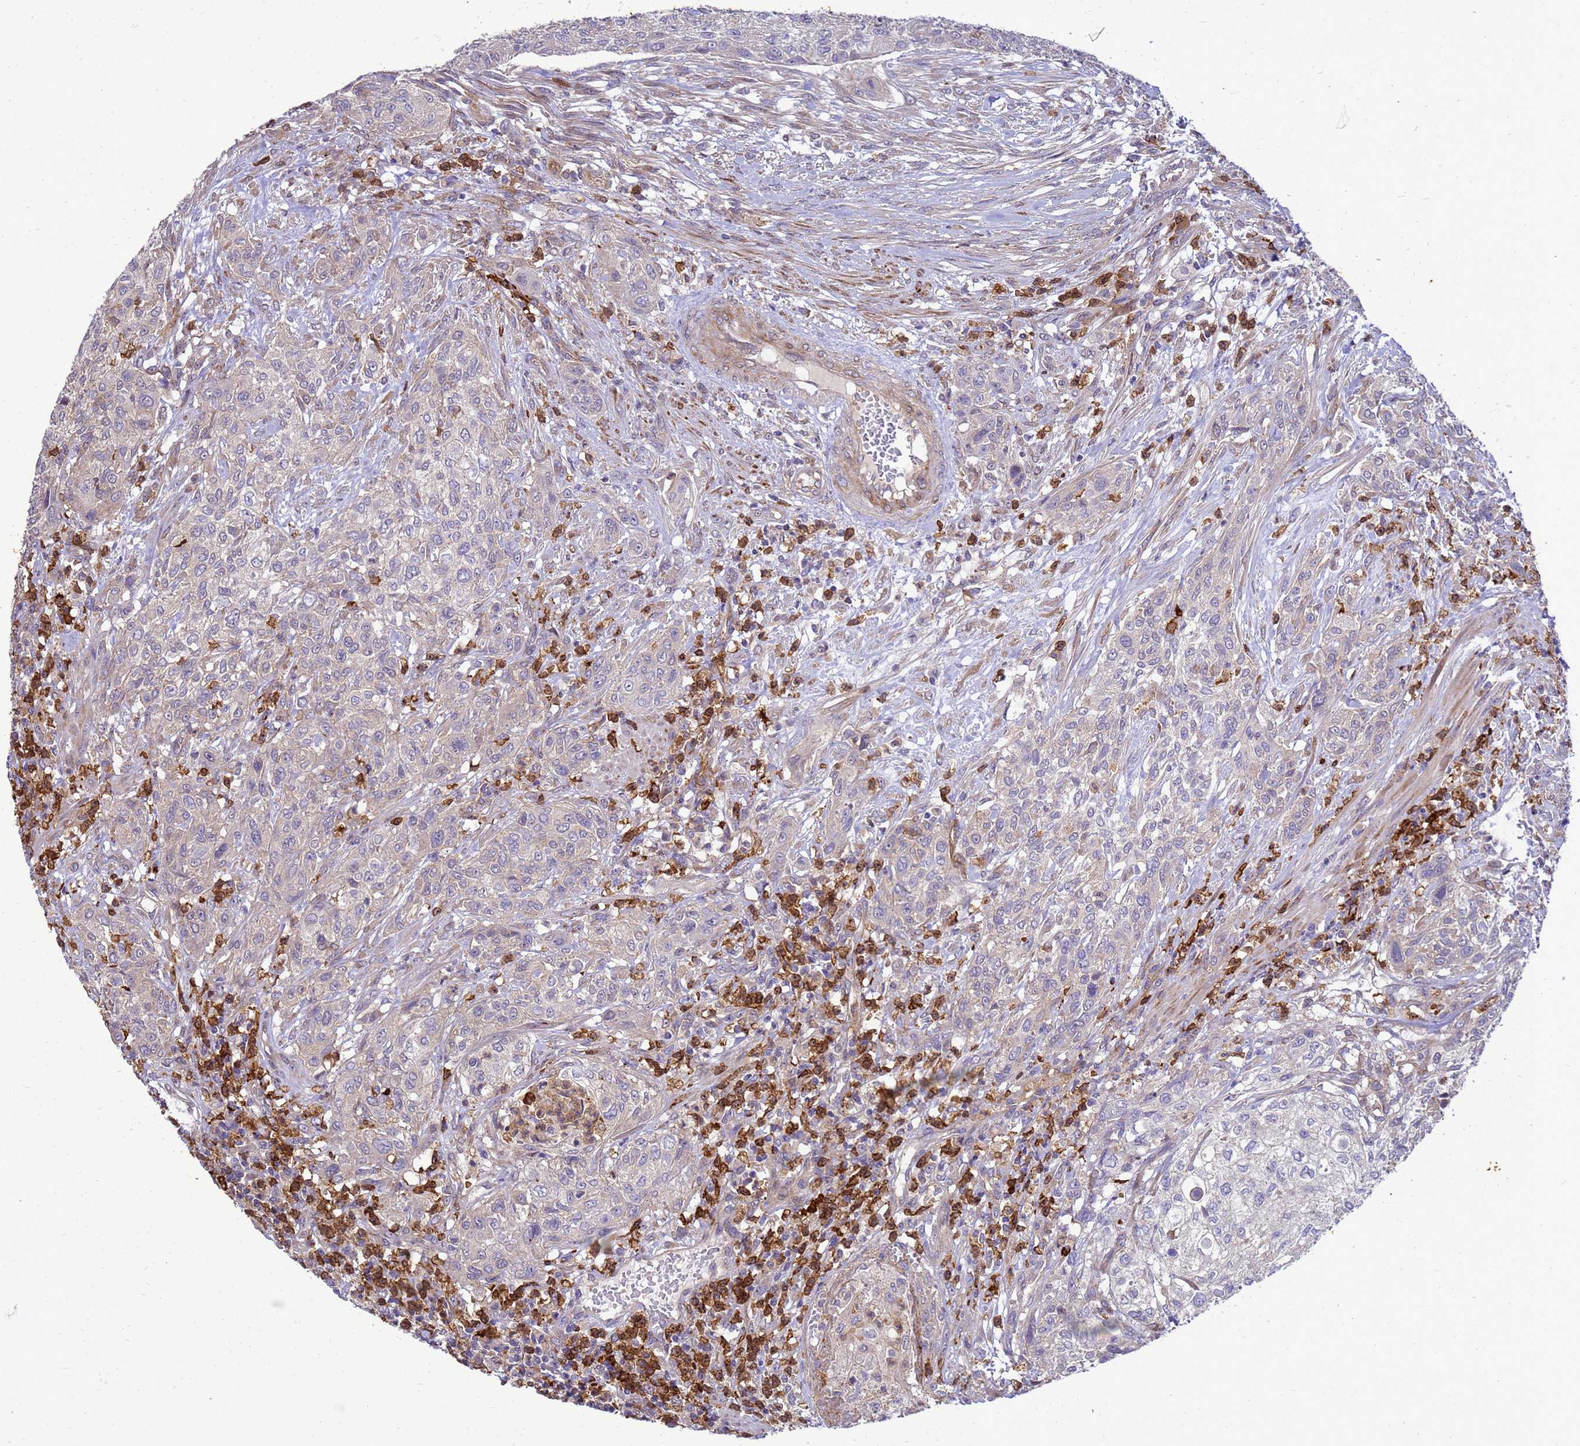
{"staining": {"intensity": "negative", "quantity": "none", "location": "none"}, "tissue": "urothelial cancer", "cell_type": "Tumor cells", "image_type": "cancer", "snomed": [{"axis": "morphology", "description": "Normal tissue, NOS"}, {"axis": "morphology", "description": "Urothelial carcinoma, NOS"}, {"axis": "topography", "description": "Urinary bladder"}, {"axis": "topography", "description": "Peripheral nerve tissue"}], "caption": "An IHC image of transitional cell carcinoma is shown. There is no staining in tumor cells of transitional cell carcinoma.", "gene": "RNF215", "patient": {"sex": "male", "age": 35}}